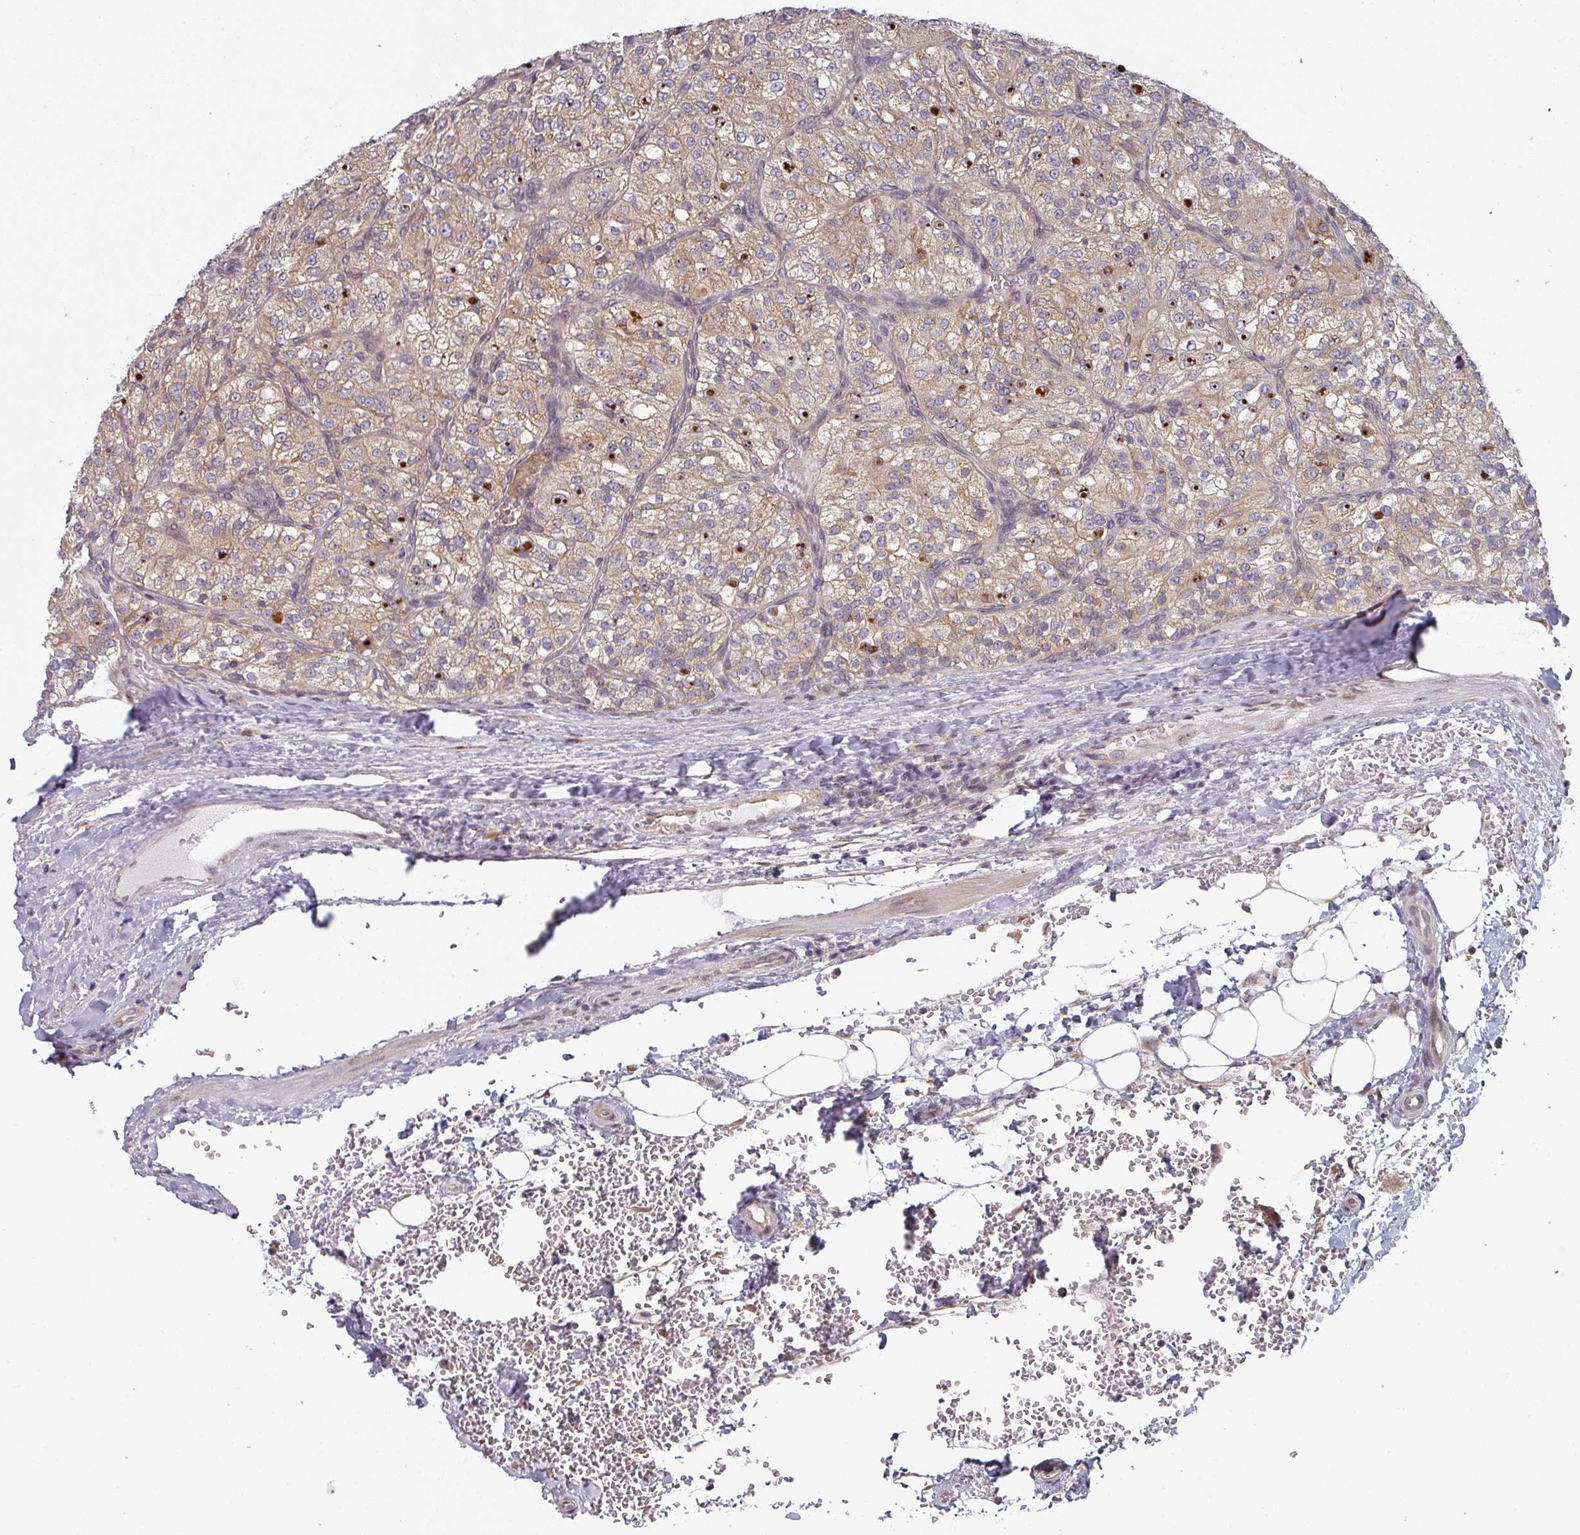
{"staining": {"intensity": "moderate", "quantity": ">75%", "location": "cytoplasmic/membranous"}, "tissue": "renal cancer", "cell_type": "Tumor cells", "image_type": "cancer", "snomed": [{"axis": "morphology", "description": "Adenocarcinoma, NOS"}, {"axis": "topography", "description": "Kidney"}], "caption": "The micrograph exhibits immunohistochemical staining of renal adenocarcinoma. There is moderate cytoplasmic/membranous expression is seen in about >75% of tumor cells.", "gene": "TAPT1", "patient": {"sex": "female", "age": 63}}